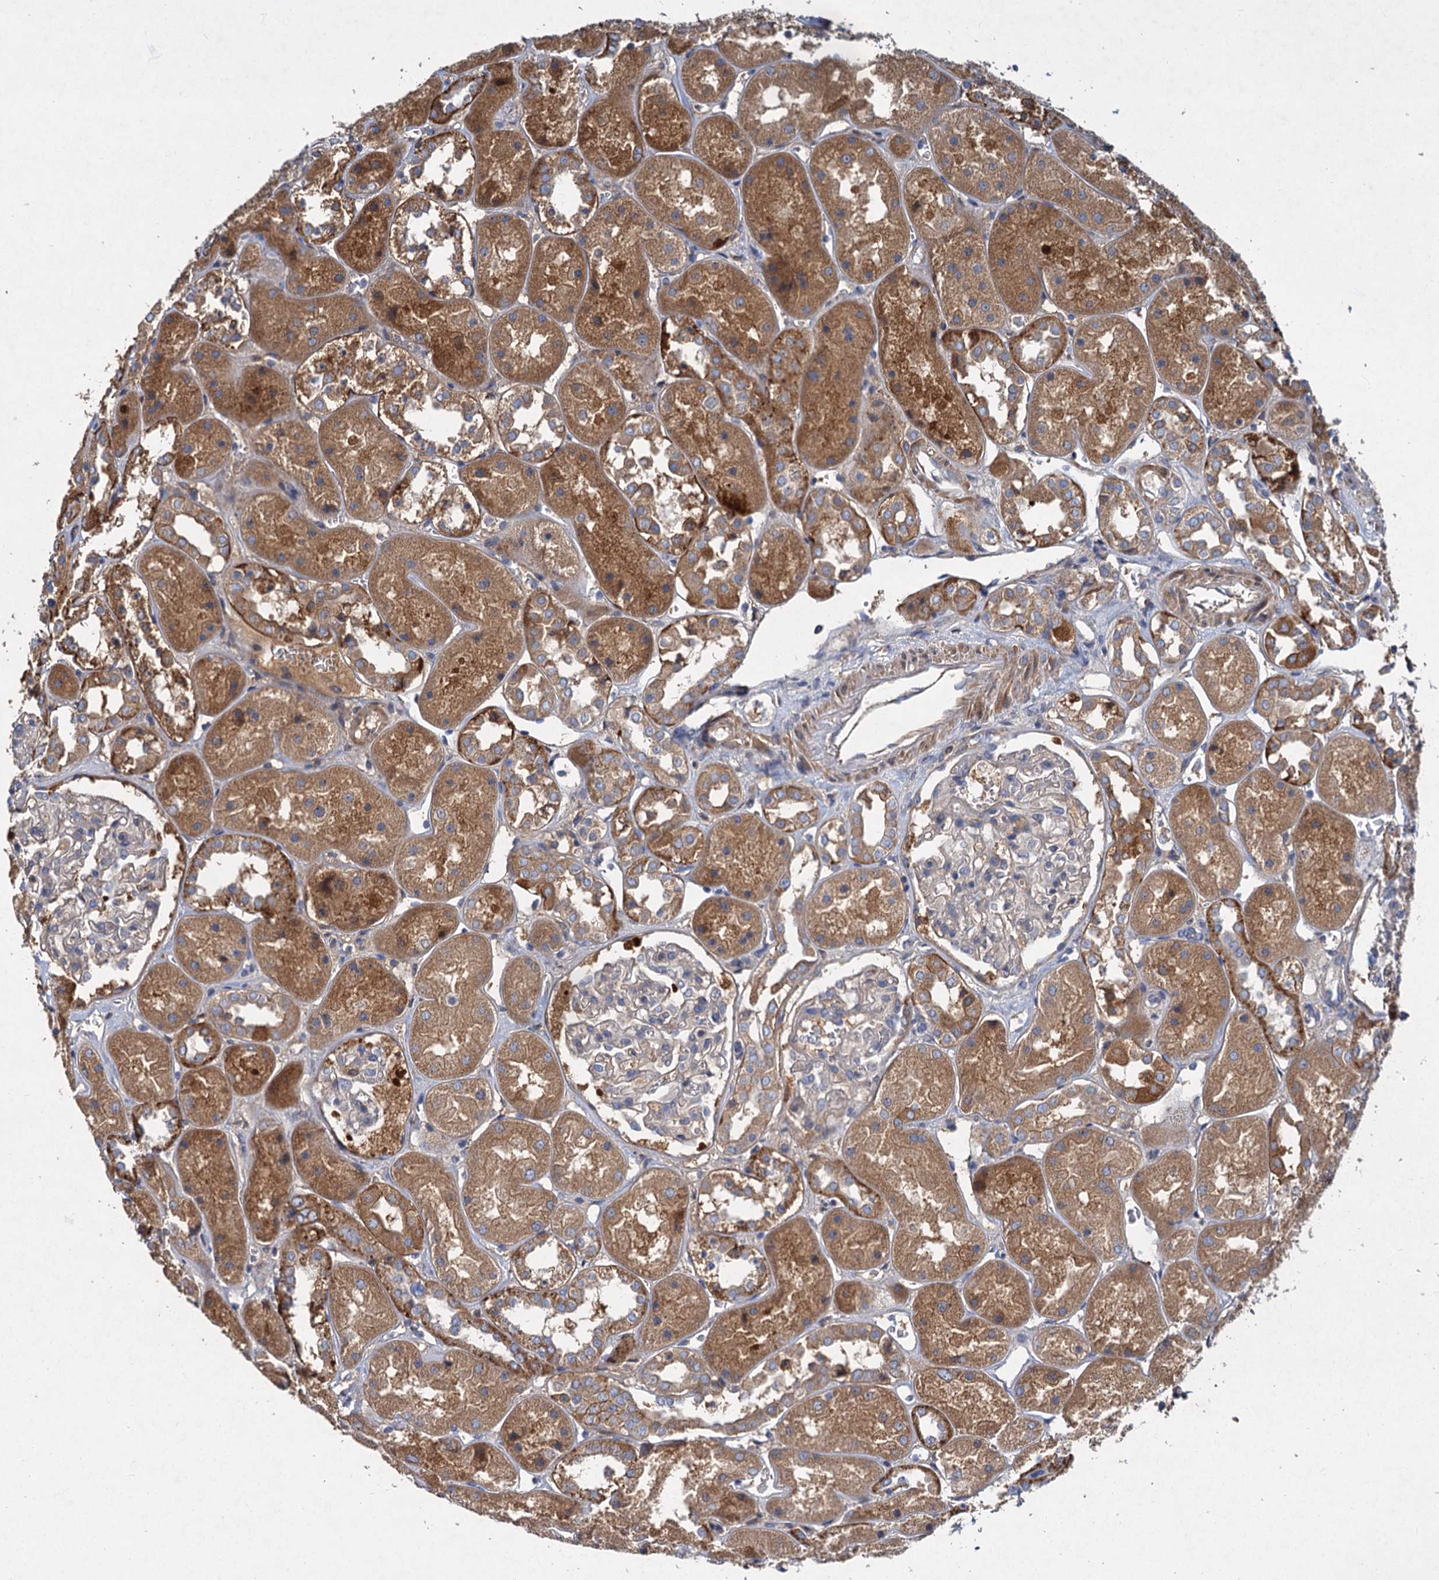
{"staining": {"intensity": "negative", "quantity": "none", "location": "none"}, "tissue": "kidney", "cell_type": "Cells in glomeruli", "image_type": "normal", "snomed": [{"axis": "morphology", "description": "Normal tissue, NOS"}, {"axis": "topography", "description": "Kidney"}], "caption": "This image is of benign kidney stained with immunohistochemistry to label a protein in brown with the nuclei are counter-stained blue. There is no staining in cells in glomeruli.", "gene": "ALKBH7", "patient": {"sex": "male", "age": 70}}